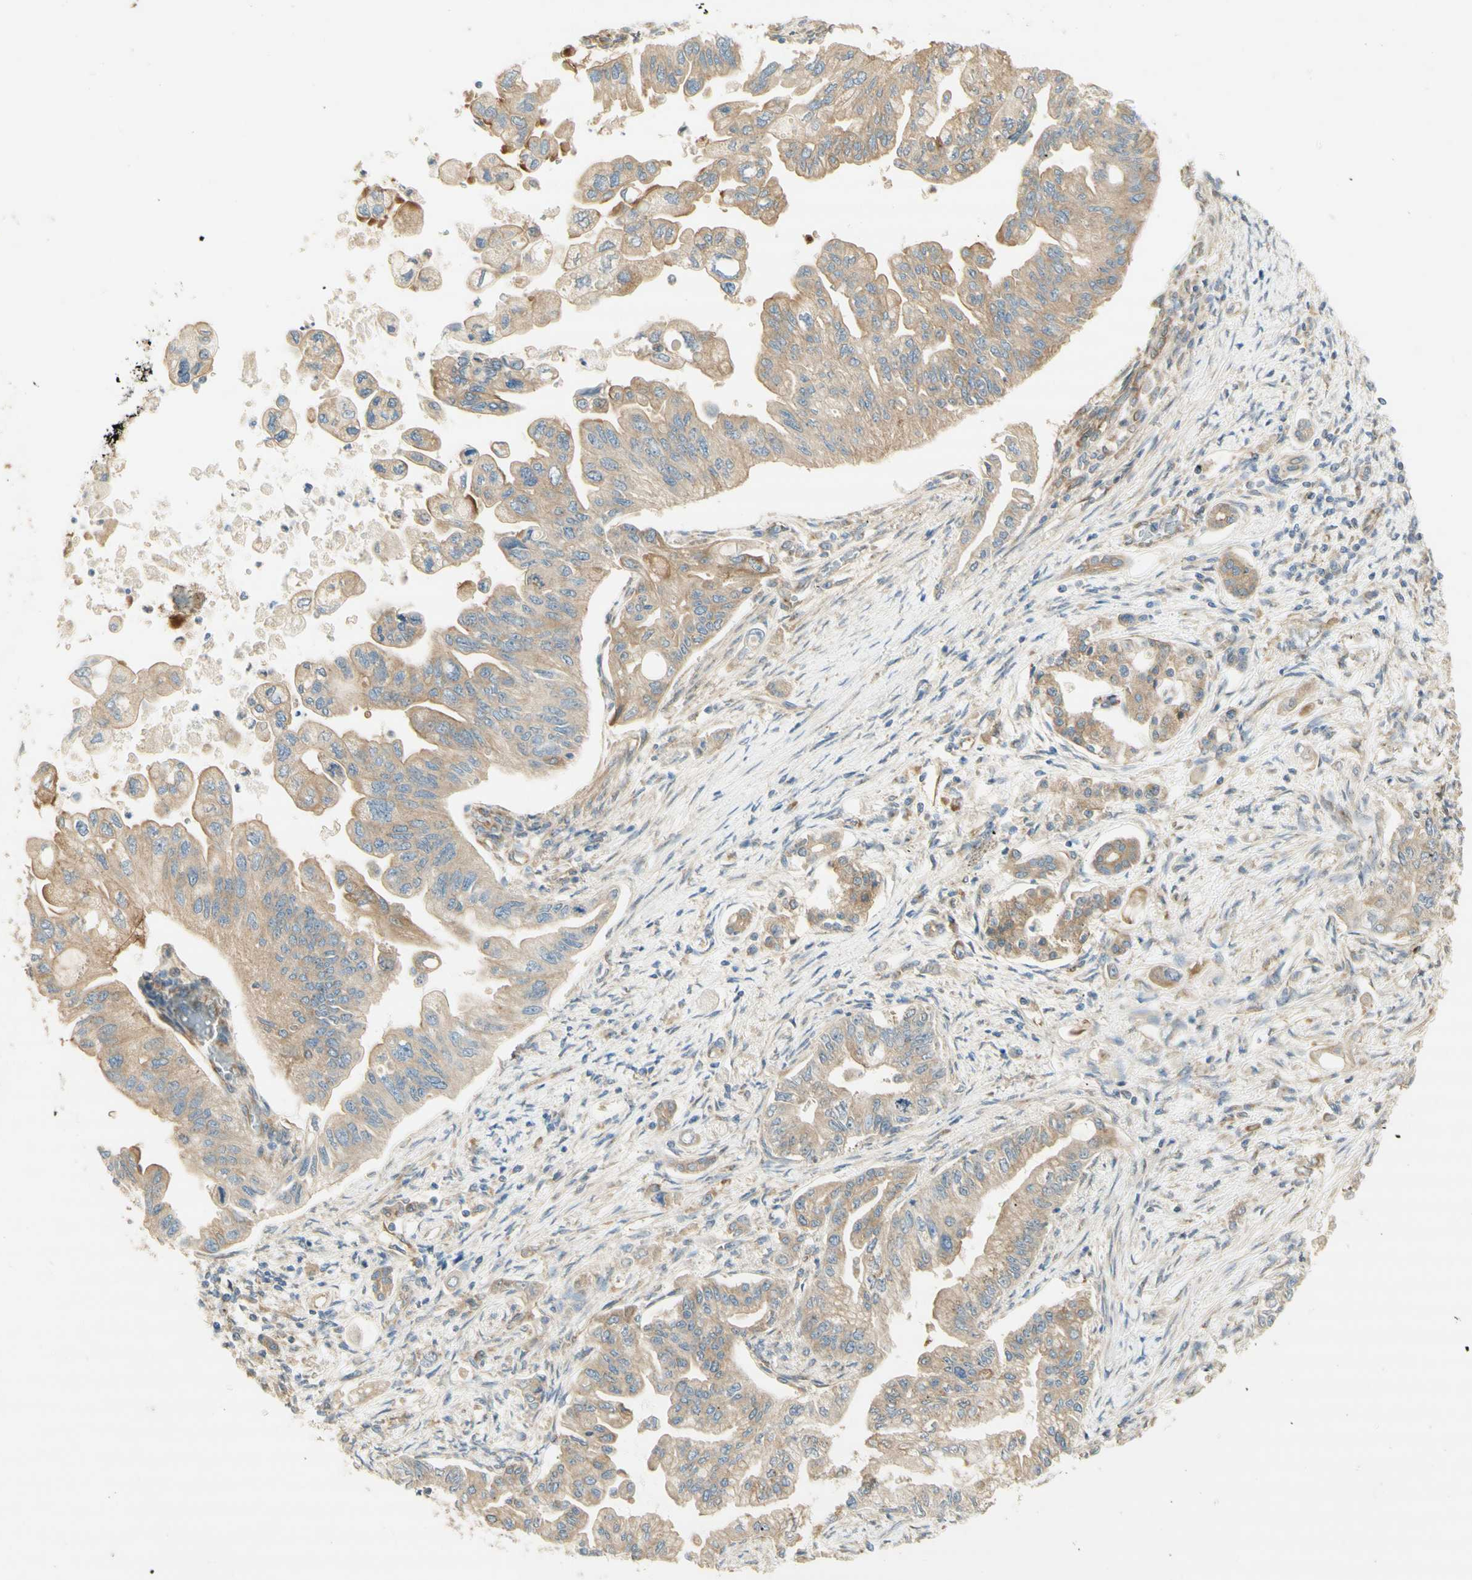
{"staining": {"intensity": "weak", "quantity": ">75%", "location": "cytoplasmic/membranous"}, "tissue": "pancreatic cancer", "cell_type": "Tumor cells", "image_type": "cancer", "snomed": [{"axis": "morphology", "description": "Normal tissue, NOS"}, {"axis": "topography", "description": "Pancreas"}], "caption": "Immunohistochemistry micrograph of neoplastic tissue: human pancreatic cancer stained using immunohistochemistry (IHC) displays low levels of weak protein expression localized specifically in the cytoplasmic/membranous of tumor cells, appearing as a cytoplasmic/membranous brown color.", "gene": "DYNC1H1", "patient": {"sex": "male", "age": 42}}